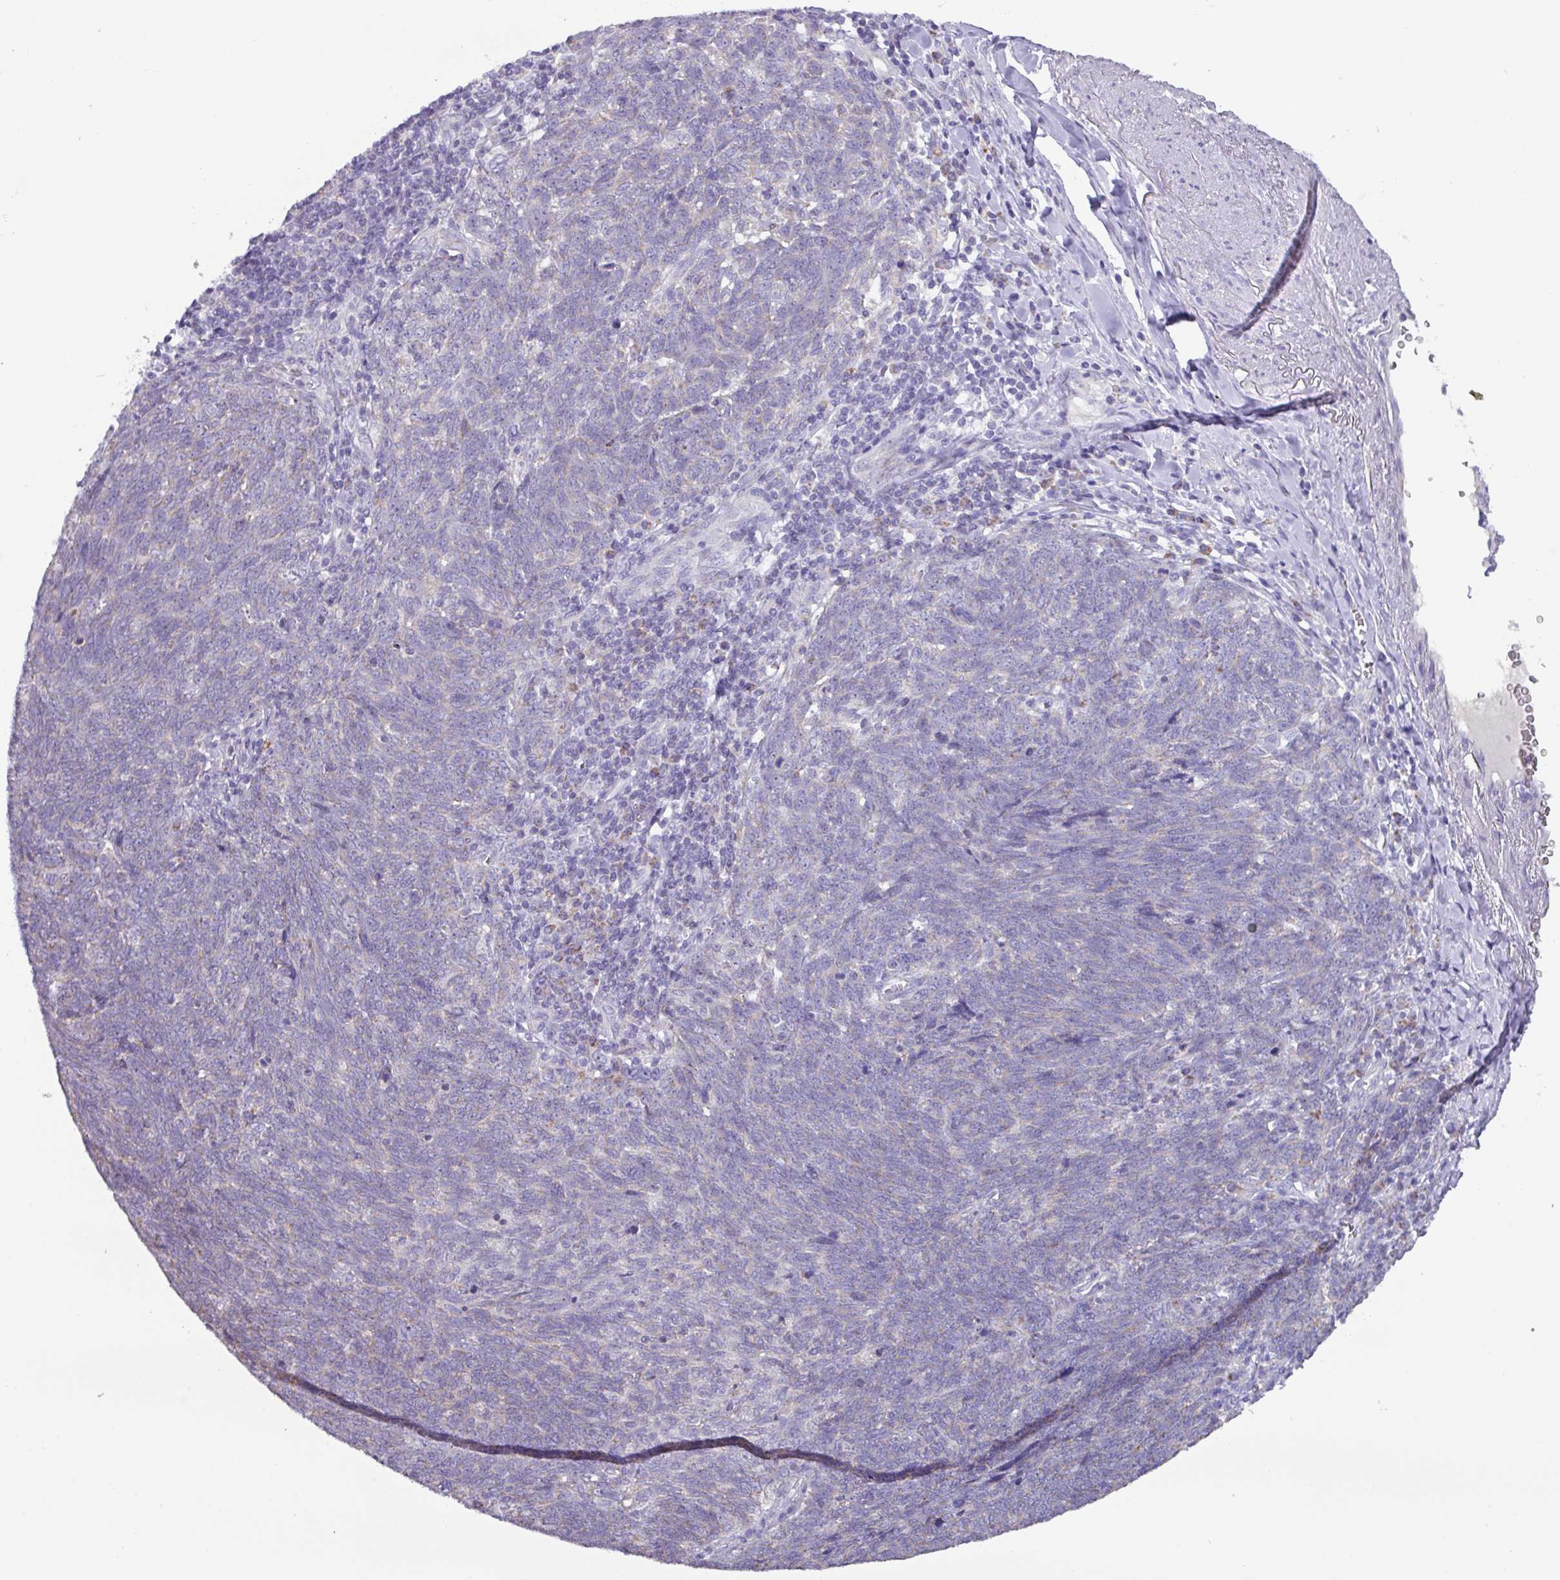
{"staining": {"intensity": "negative", "quantity": "none", "location": "none"}, "tissue": "lung cancer", "cell_type": "Tumor cells", "image_type": "cancer", "snomed": [{"axis": "morphology", "description": "Squamous cell carcinoma, NOS"}, {"axis": "topography", "description": "Lung"}], "caption": "Protein analysis of lung cancer (squamous cell carcinoma) exhibits no significant staining in tumor cells.", "gene": "MT-ND4", "patient": {"sex": "female", "age": 72}}